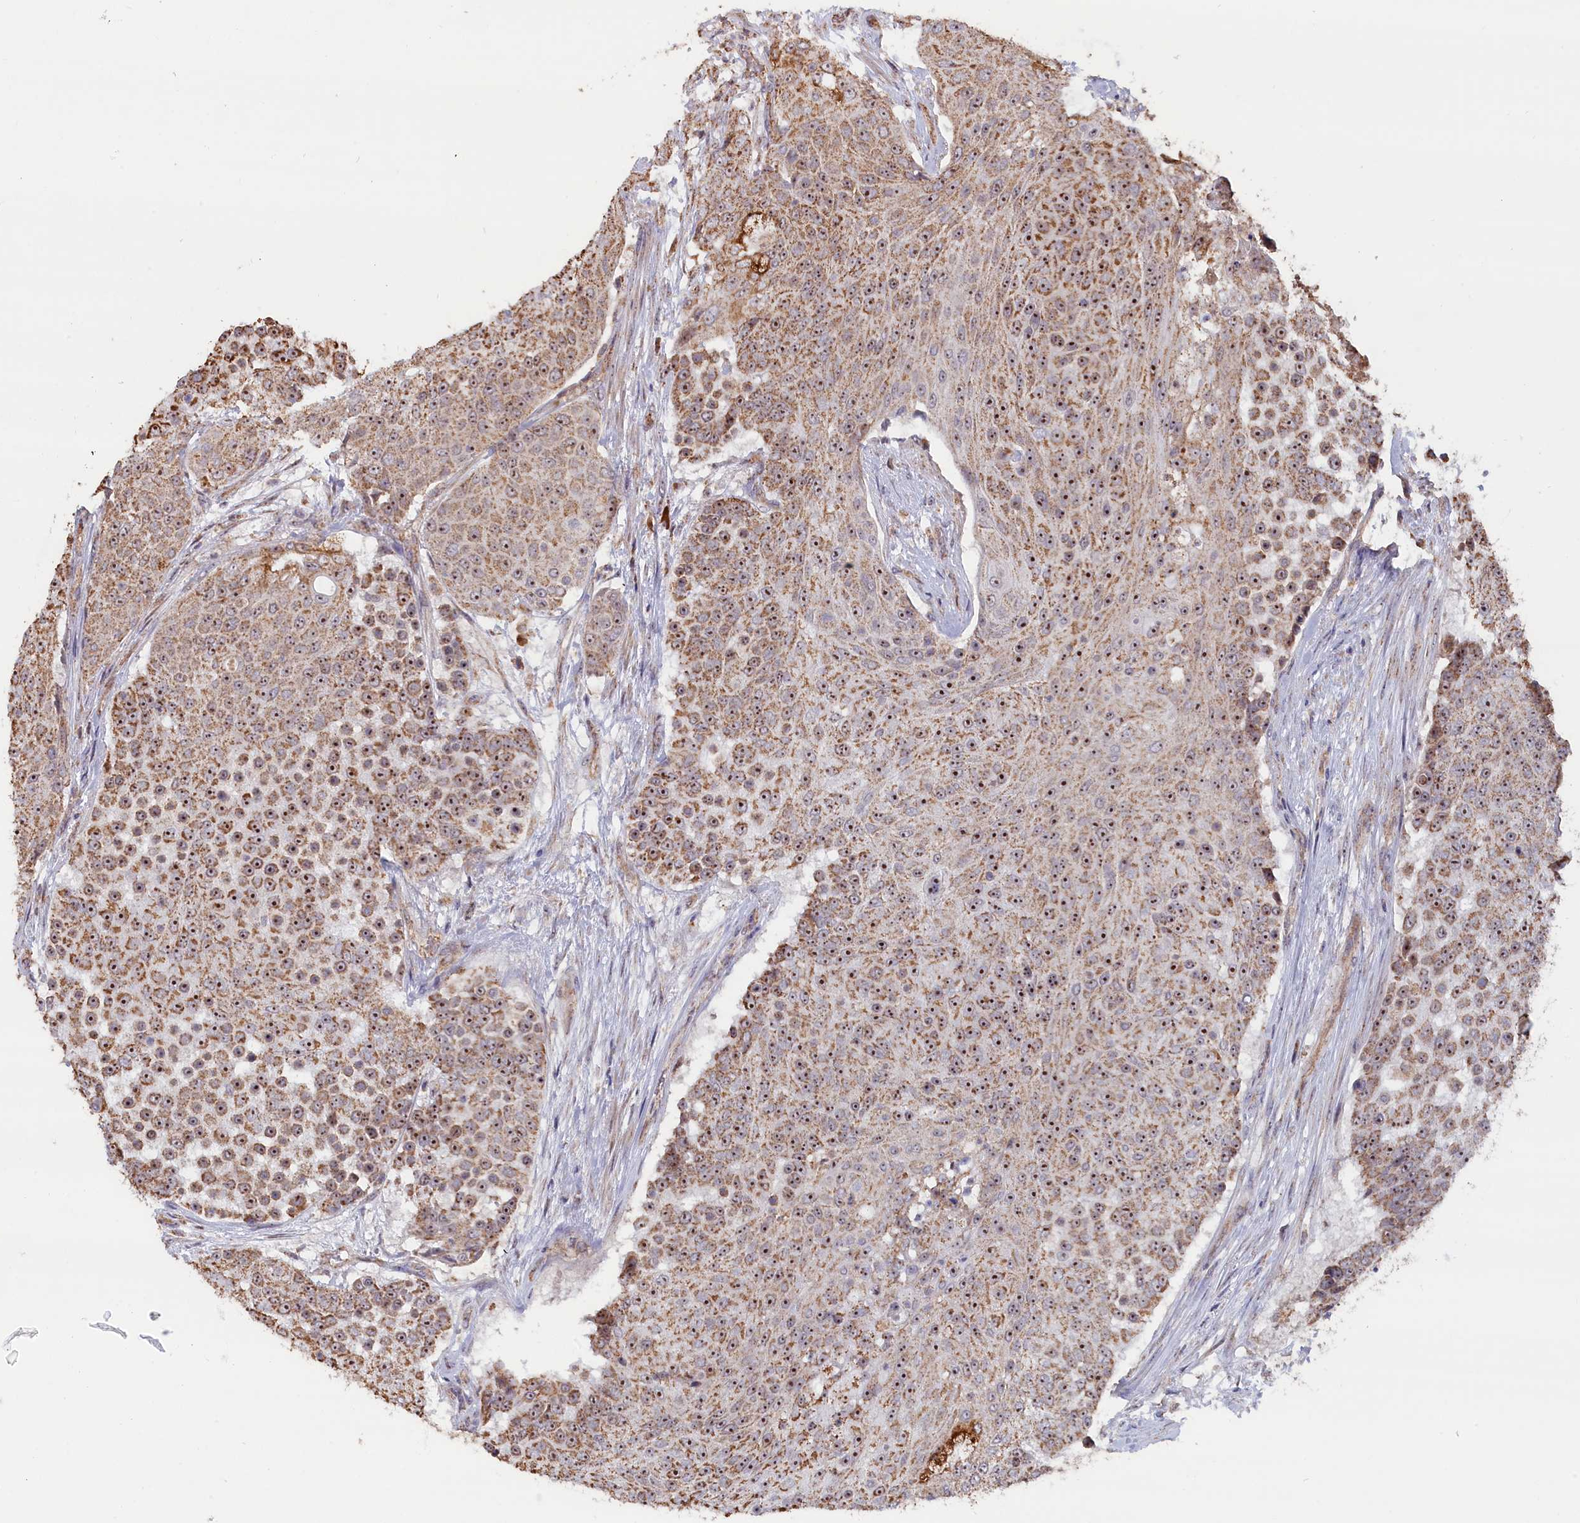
{"staining": {"intensity": "strong", "quantity": ">75%", "location": "cytoplasmic/membranous,nuclear"}, "tissue": "urothelial cancer", "cell_type": "Tumor cells", "image_type": "cancer", "snomed": [{"axis": "morphology", "description": "Urothelial carcinoma, High grade"}, {"axis": "topography", "description": "Urinary bladder"}], "caption": "A photomicrograph of high-grade urothelial carcinoma stained for a protein exhibits strong cytoplasmic/membranous and nuclear brown staining in tumor cells.", "gene": "ZNF816", "patient": {"sex": "female", "age": 63}}